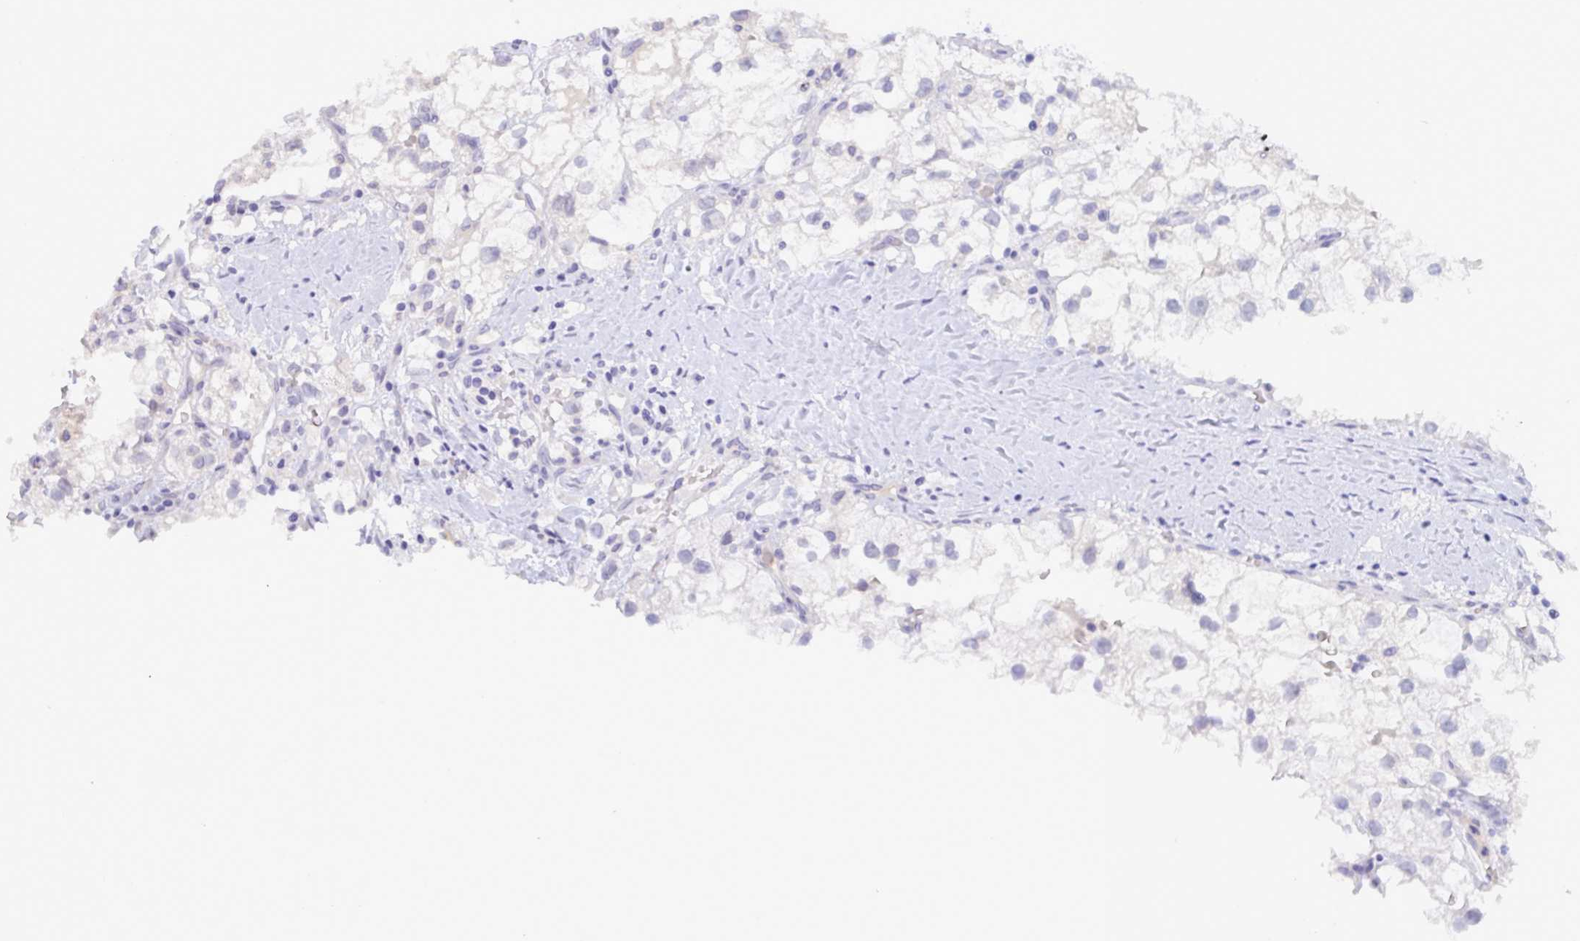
{"staining": {"intensity": "negative", "quantity": "none", "location": "none"}, "tissue": "renal cancer", "cell_type": "Tumor cells", "image_type": "cancer", "snomed": [{"axis": "morphology", "description": "Adenocarcinoma, NOS"}, {"axis": "topography", "description": "Kidney"}], "caption": "An immunohistochemistry (IHC) photomicrograph of renal adenocarcinoma is shown. There is no staining in tumor cells of renal adenocarcinoma.", "gene": "SERPINB13", "patient": {"sex": "male", "age": 59}}